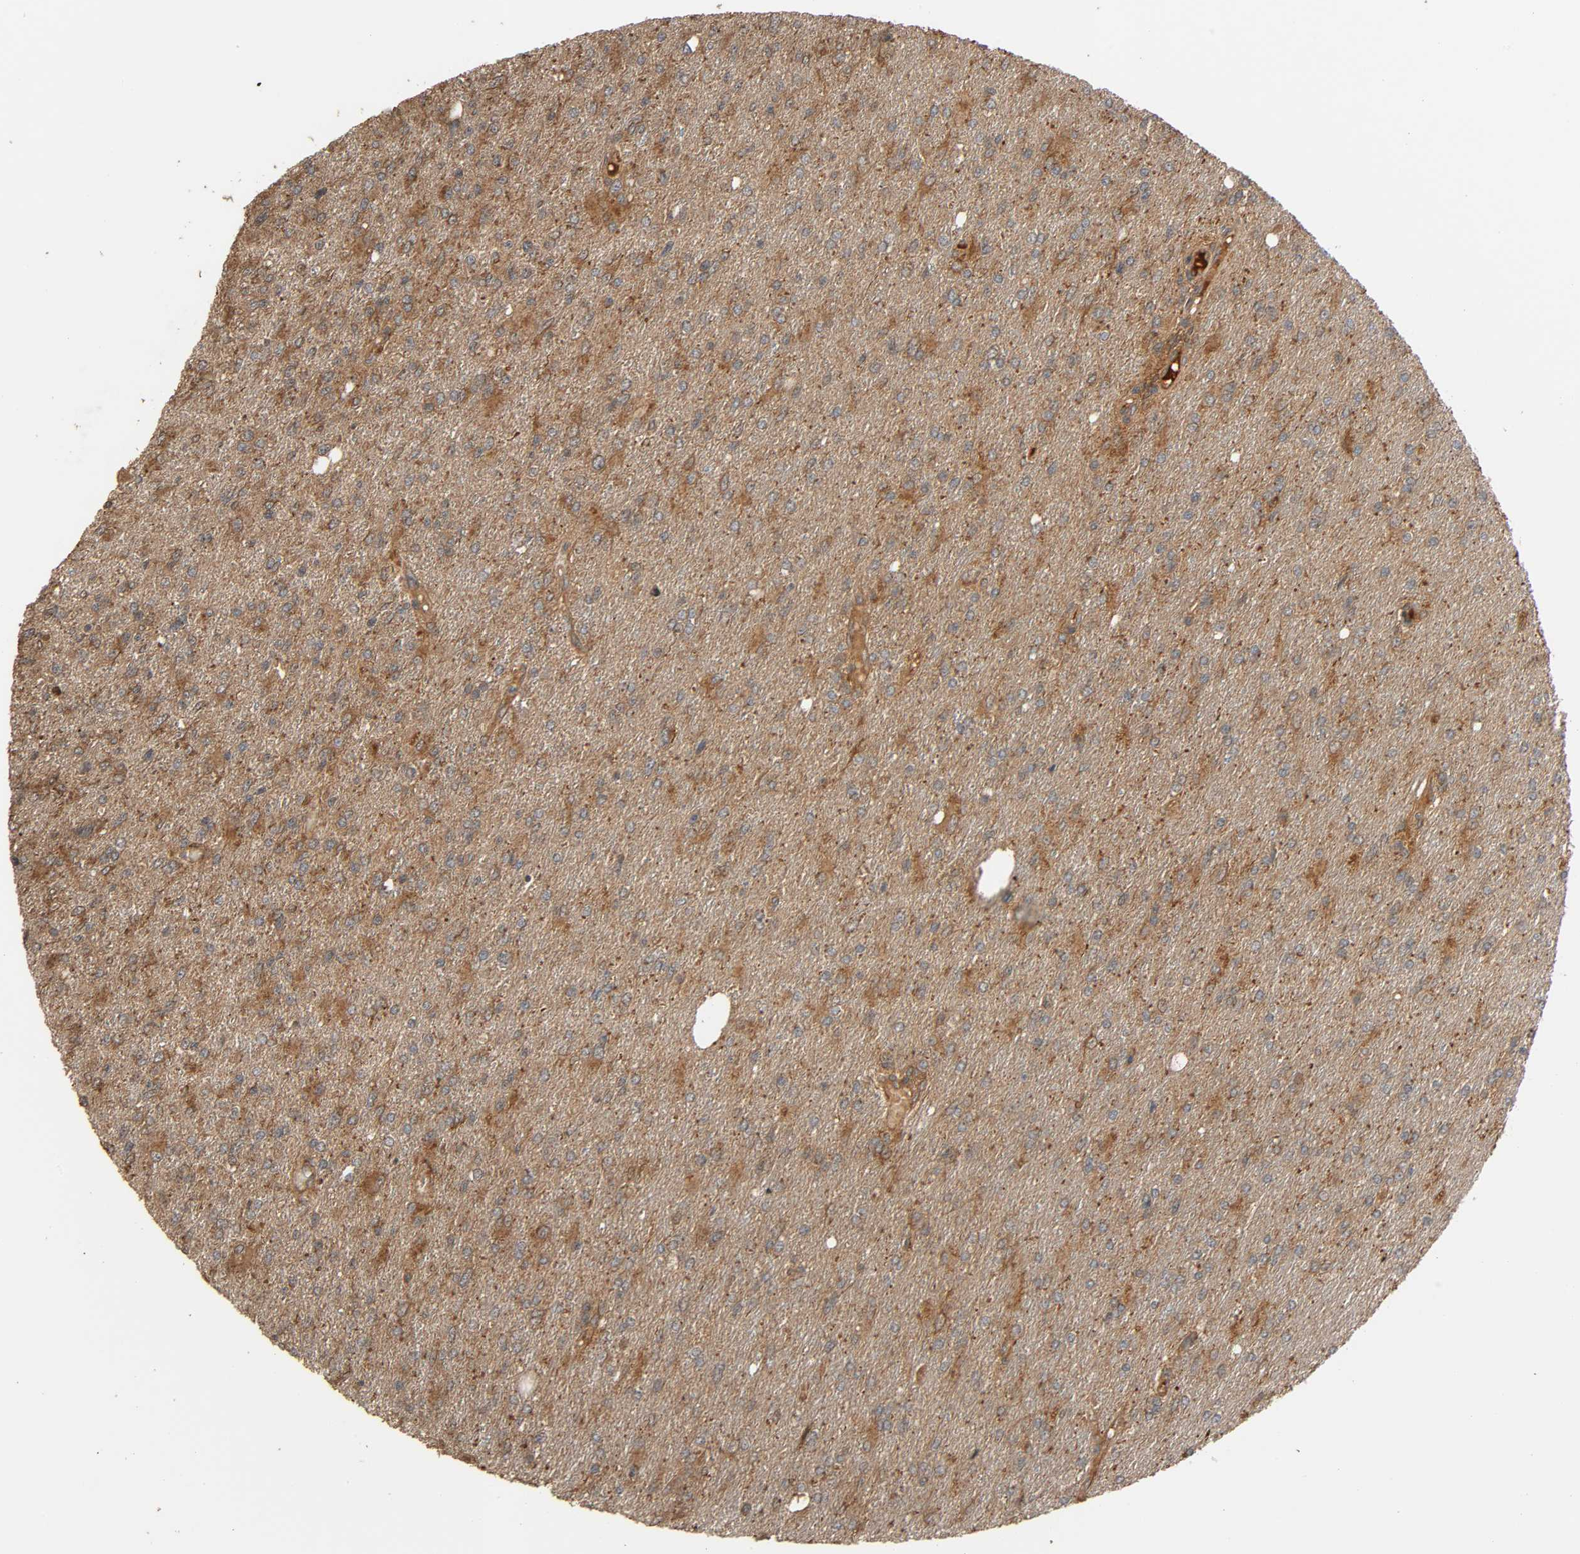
{"staining": {"intensity": "moderate", "quantity": ">75%", "location": "cytoplasmic/membranous"}, "tissue": "glioma", "cell_type": "Tumor cells", "image_type": "cancer", "snomed": [{"axis": "morphology", "description": "Glioma, malignant, High grade"}, {"axis": "topography", "description": "Cerebral cortex"}], "caption": "Approximately >75% of tumor cells in human malignant glioma (high-grade) reveal moderate cytoplasmic/membranous protein expression as visualized by brown immunohistochemical staining.", "gene": "MAP3K8", "patient": {"sex": "male", "age": 76}}